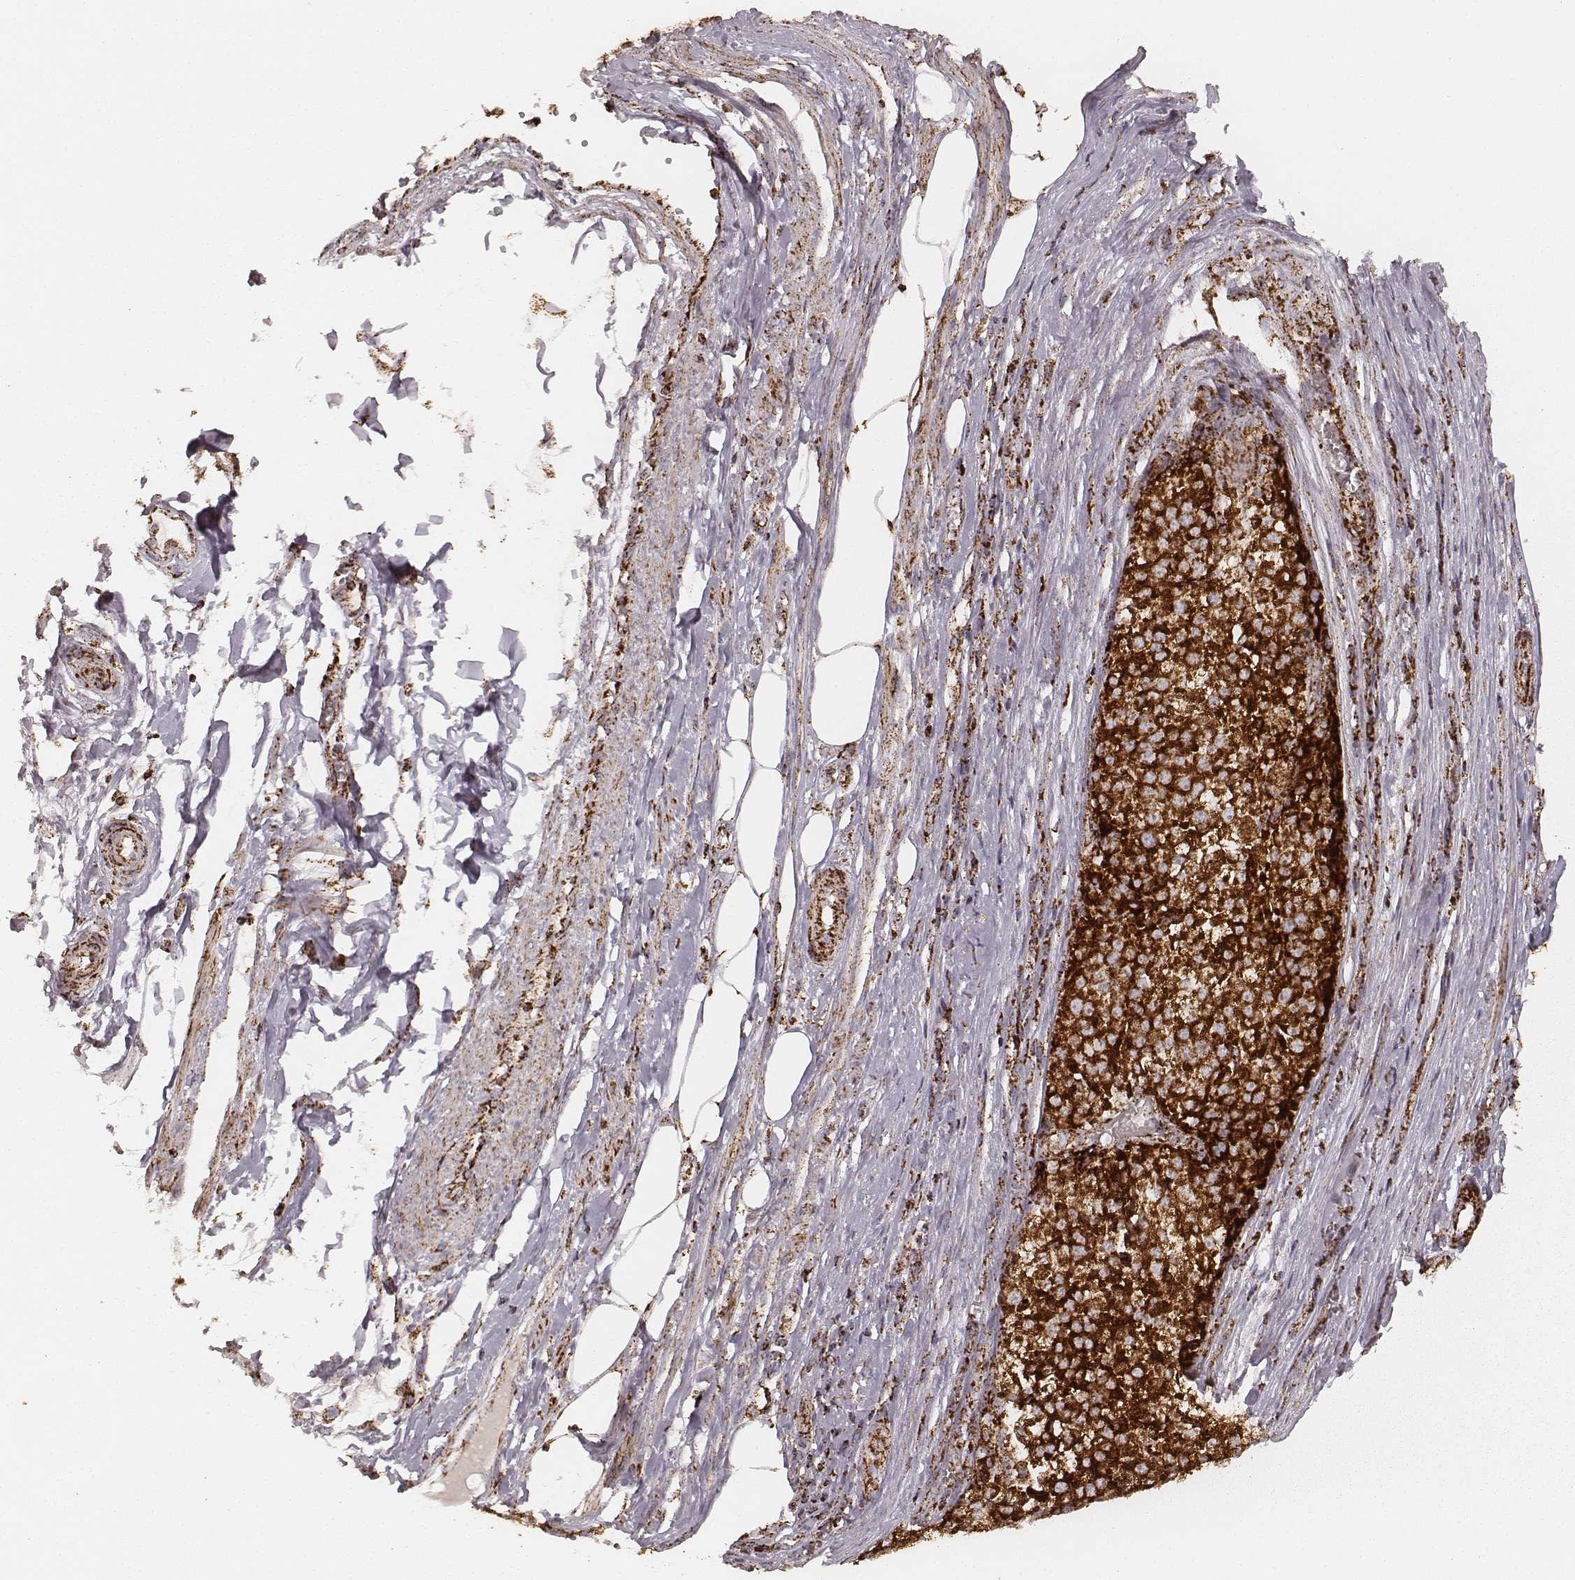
{"staining": {"intensity": "strong", "quantity": ">75%", "location": "cytoplasmic/membranous"}, "tissue": "melanoma", "cell_type": "Tumor cells", "image_type": "cancer", "snomed": [{"axis": "morphology", "description": "Malignant melanoma, Metastatic site"}, {"axis": "topography", "description": "Lymph node"}], "caption": "IHC staining of melanoma, which reveals high levels of strong cytoplasmic/membranous expression in approximately >75% of tumor cells indicating strong cytoplasmic/membranous protein expression. The staining was performed using DAB (3,3'-diaminobenzidine) (brown) for protein detection and nuclei were counterstained in hematoxylin (blue).", "gene": "CS", "patient": {"sex": "female", "age": 64}}